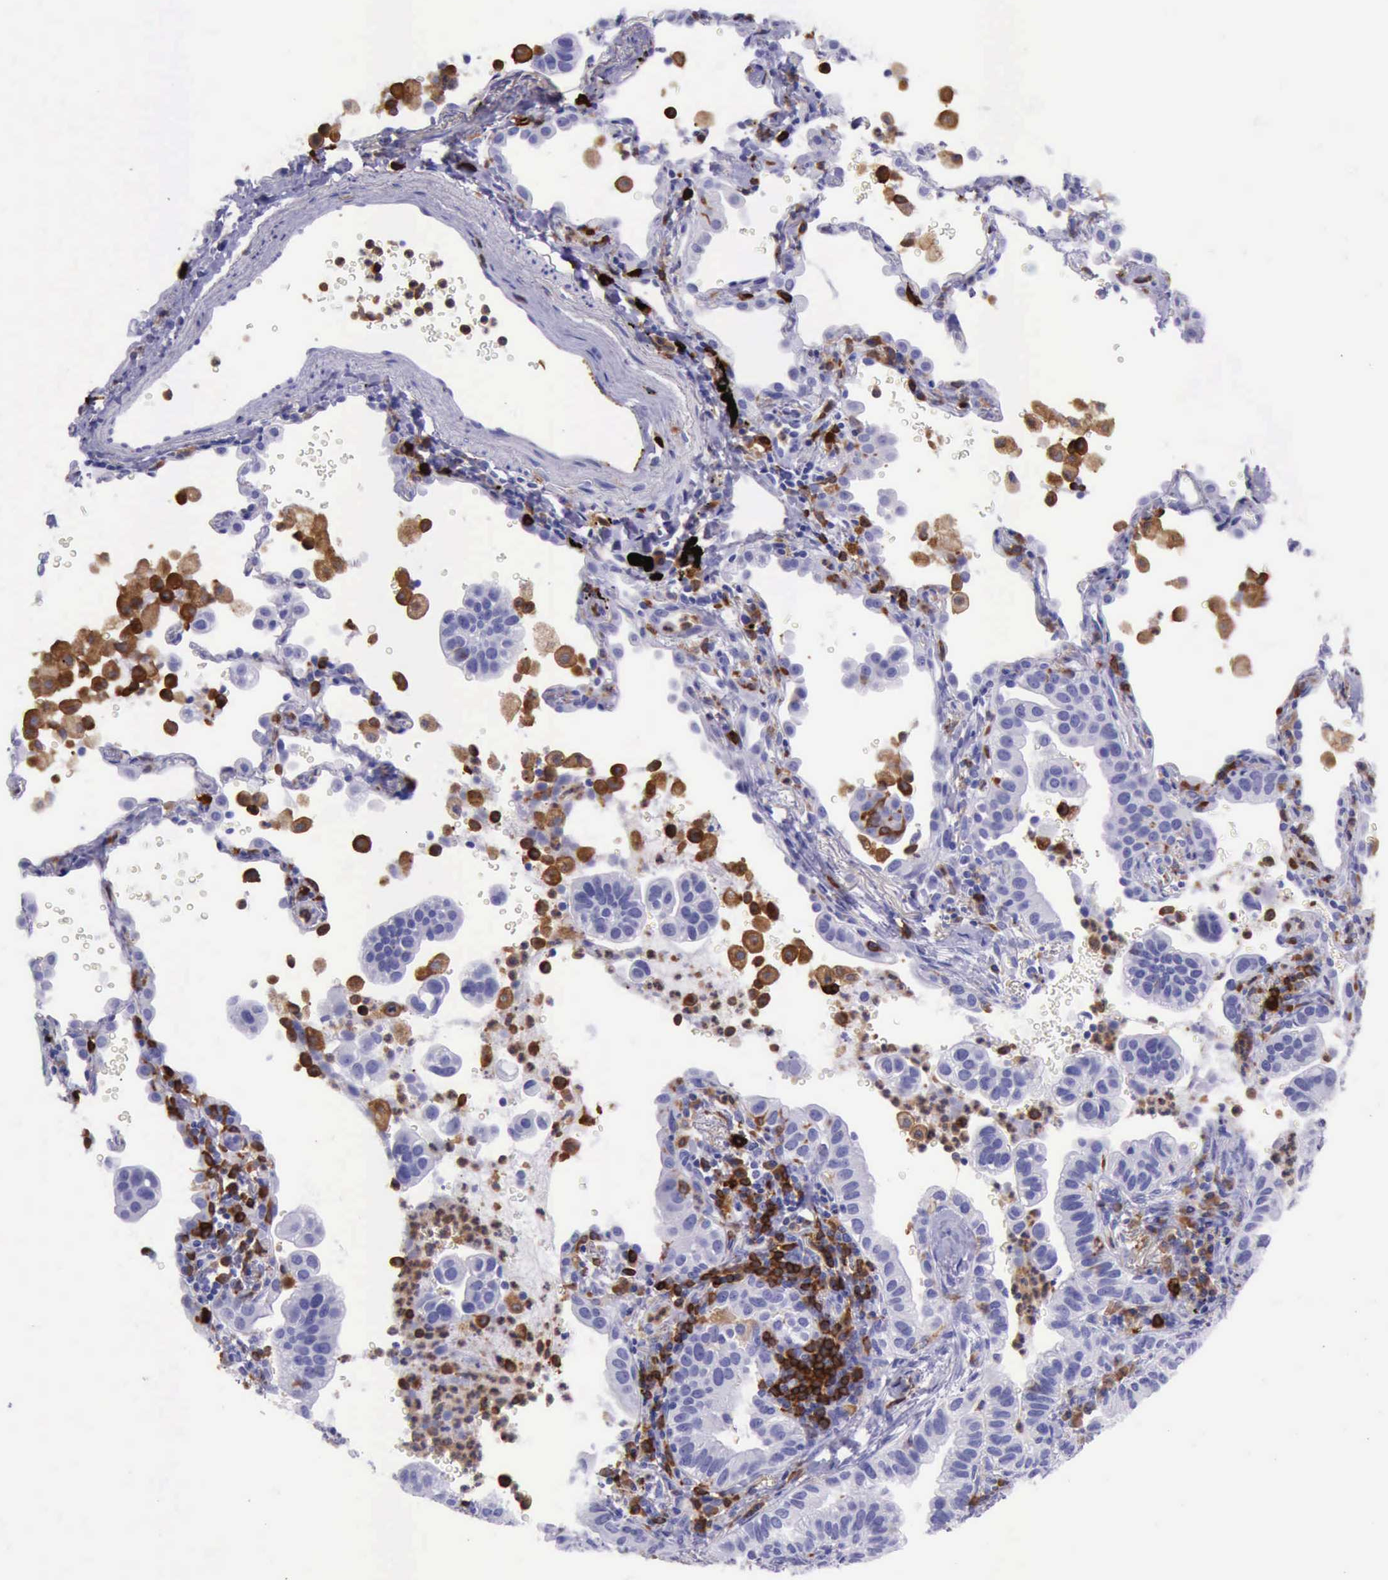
{"staining": {"intensity": "negative", "quantity": "none", "location": "none"}, "tissue": "lung cancer", "cell_type": "Tumor cells", "image_type": "cancer", "snomed": [{"axis": "morphology", "description": "Adenocarcinoma, NOS"}, {"axis": "topography", "description": "Lung"}], "caption": "An immunohistochemistry (IHC) photomicrograph of lung adenocarcinoma is shown. There is no staining in tumor cells of lung adenocarcinoma. (Stains: DAB immunohistochemistry (IHC) with hematoxylin counter stain, Microscopy: brightfield microscopy at high magnification).", "gene": "BTK", "patient": {"sex": "female", "age": 50}}